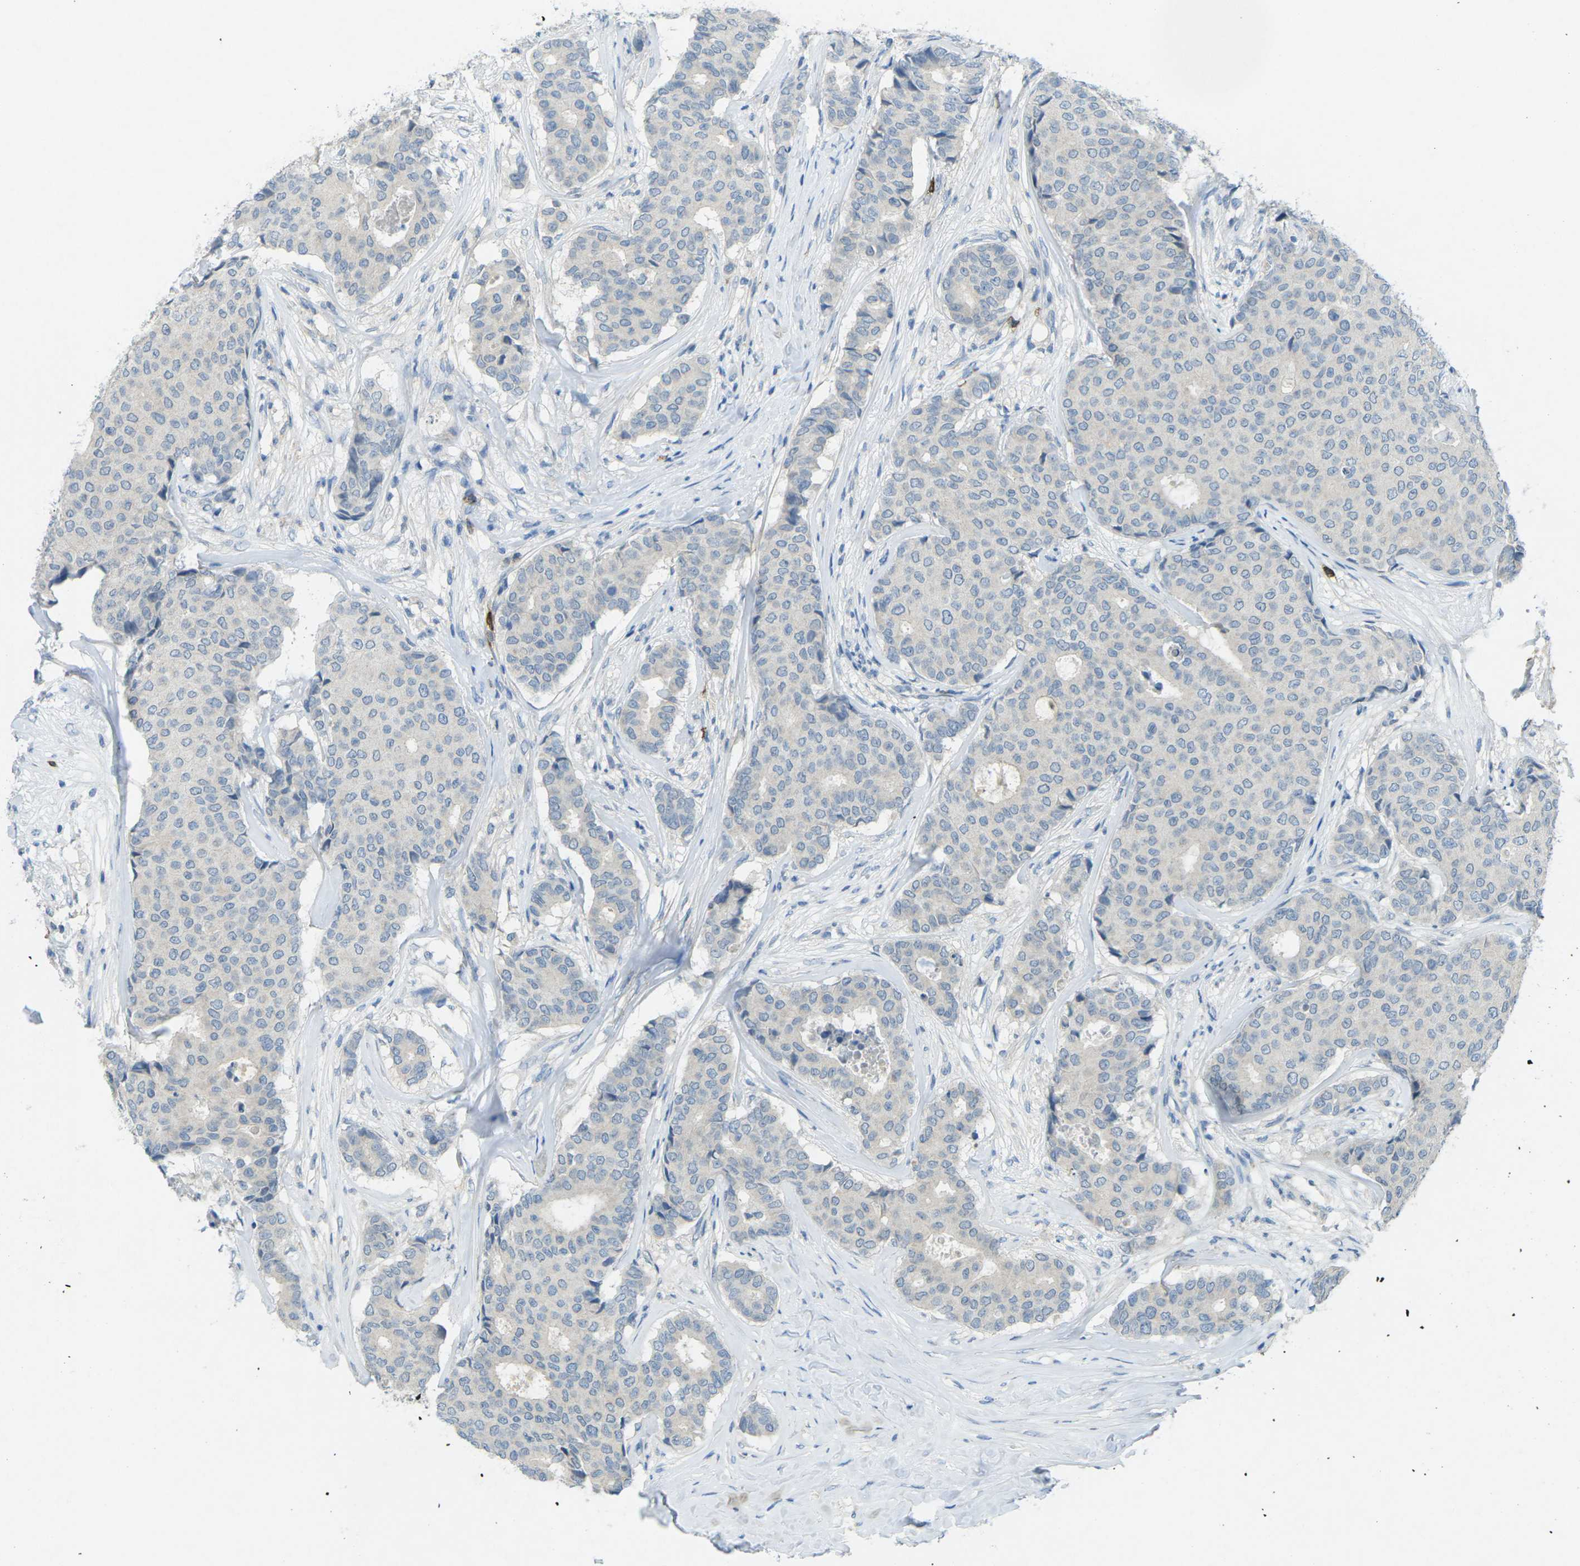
{"staining": {"intensity": "negative", "quantity": "none", "location": "none"}, "tissue": "breast cancer", "cell_type": "Tumor cells", "image_type": "cancer", "snomed": [{"axis": "morphology", "description": "Duct carcinoma"}, {"axis": "topography", "description": "Breast"}], "caption": "IHC image of breast cancer (infiltrating ductal carcinoma) stained for a protein (brown), which displays no positivity in tumor cells. (DAB immunohistochemistry (IHC) with hematoxylin counter stain).", "gene": "CD19", "patient": {"sex": "female", "age": 75}}